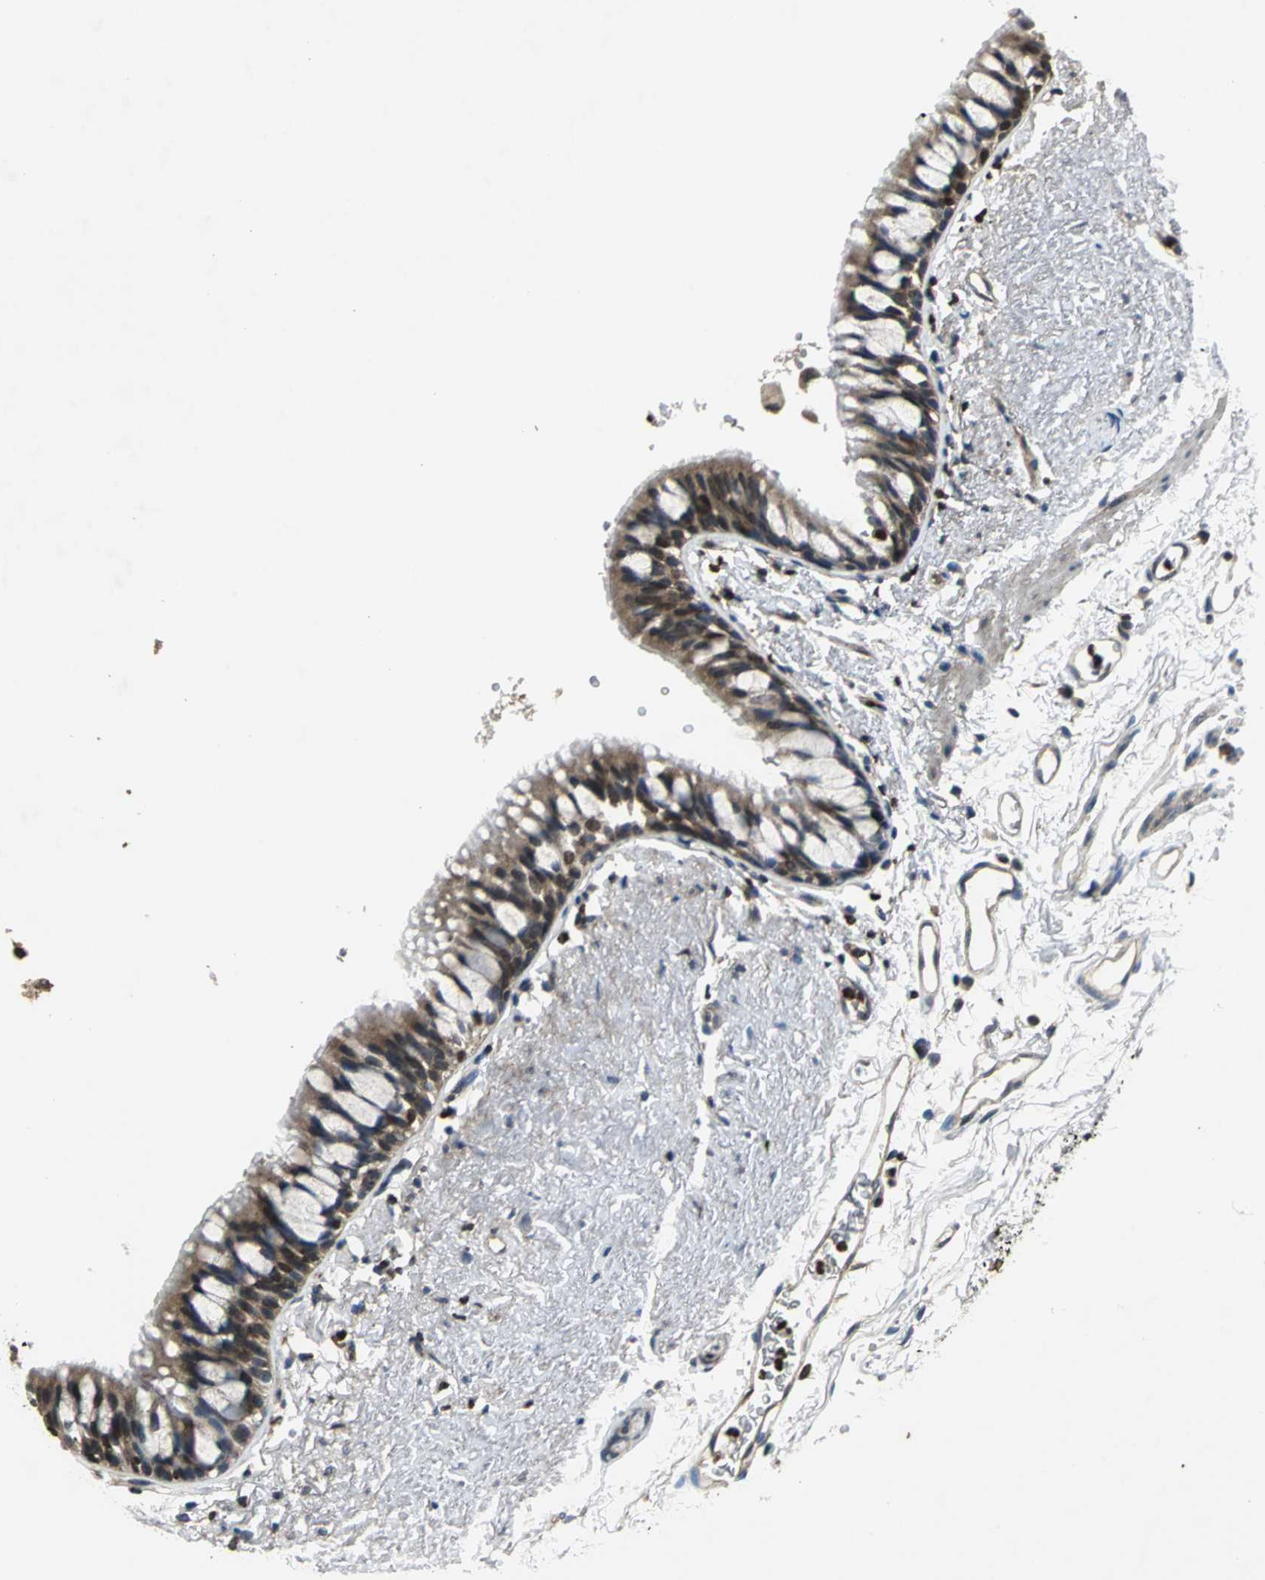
{"staining": {"intensity": "strong", "quantity": ">75%", "location": "cytoplasmic/membranous,nuclear"}, "tissue": "bronchus", "cell_type": "Respiratory epithelial cells", "image_type": "normal", "snomed": [{"axis": "morphology", "description": "Normal tissue, NOS"}, {"axis": "topography", "description": "Bronchus"}], "caption": "Respiratory epithelial cells display strong cytoplasmic/membranous,nuclear staining in approximately >75% of cells in benign bronchus.", "gene": "AHR", "patient": {"sex": "female", "age": 73}}